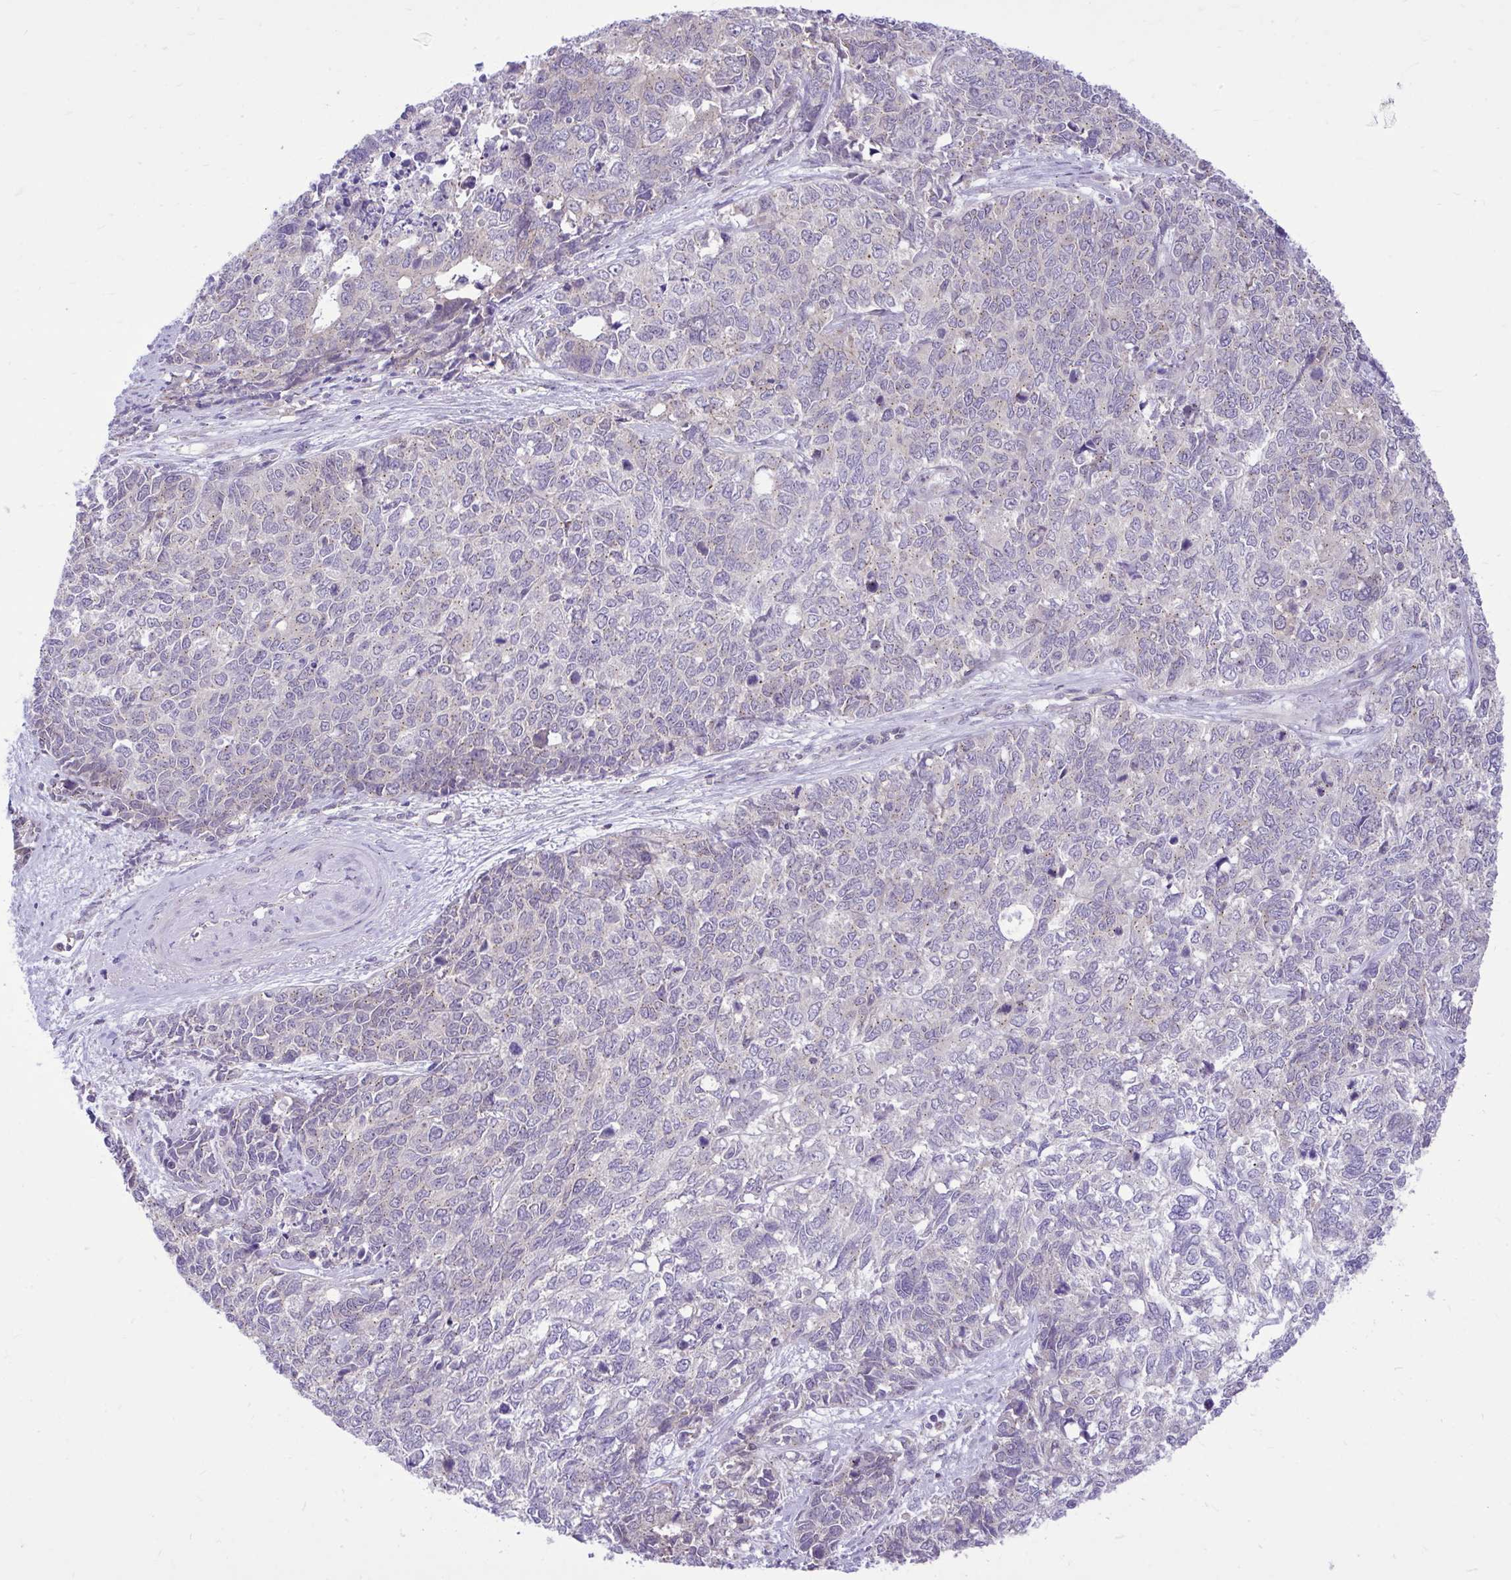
{"staining": {"intensity": "weak", "quantity": "<25%", "location": "cytoplasmic/membranous"}, "tissue": "cervical cancer", "cell_type": "Tumor cells", "image_type": "cancer", "snomed": [{"axis": "morphology", "description": "Adenocarcinoma, NOS"}, {"axis": "topography", "description": "Cervix"}], "caption": "Cervical cancer was stained to show a protein in brown. There is no significant staining in tumor cells. (DAB (3,3'-diaminobenzidine) immunohistochemistry (IHC) visualized using brightfield microscopy, high magnification).", "gene": "CEACAM18", "patient": {"sex": "female", "age": 63}}